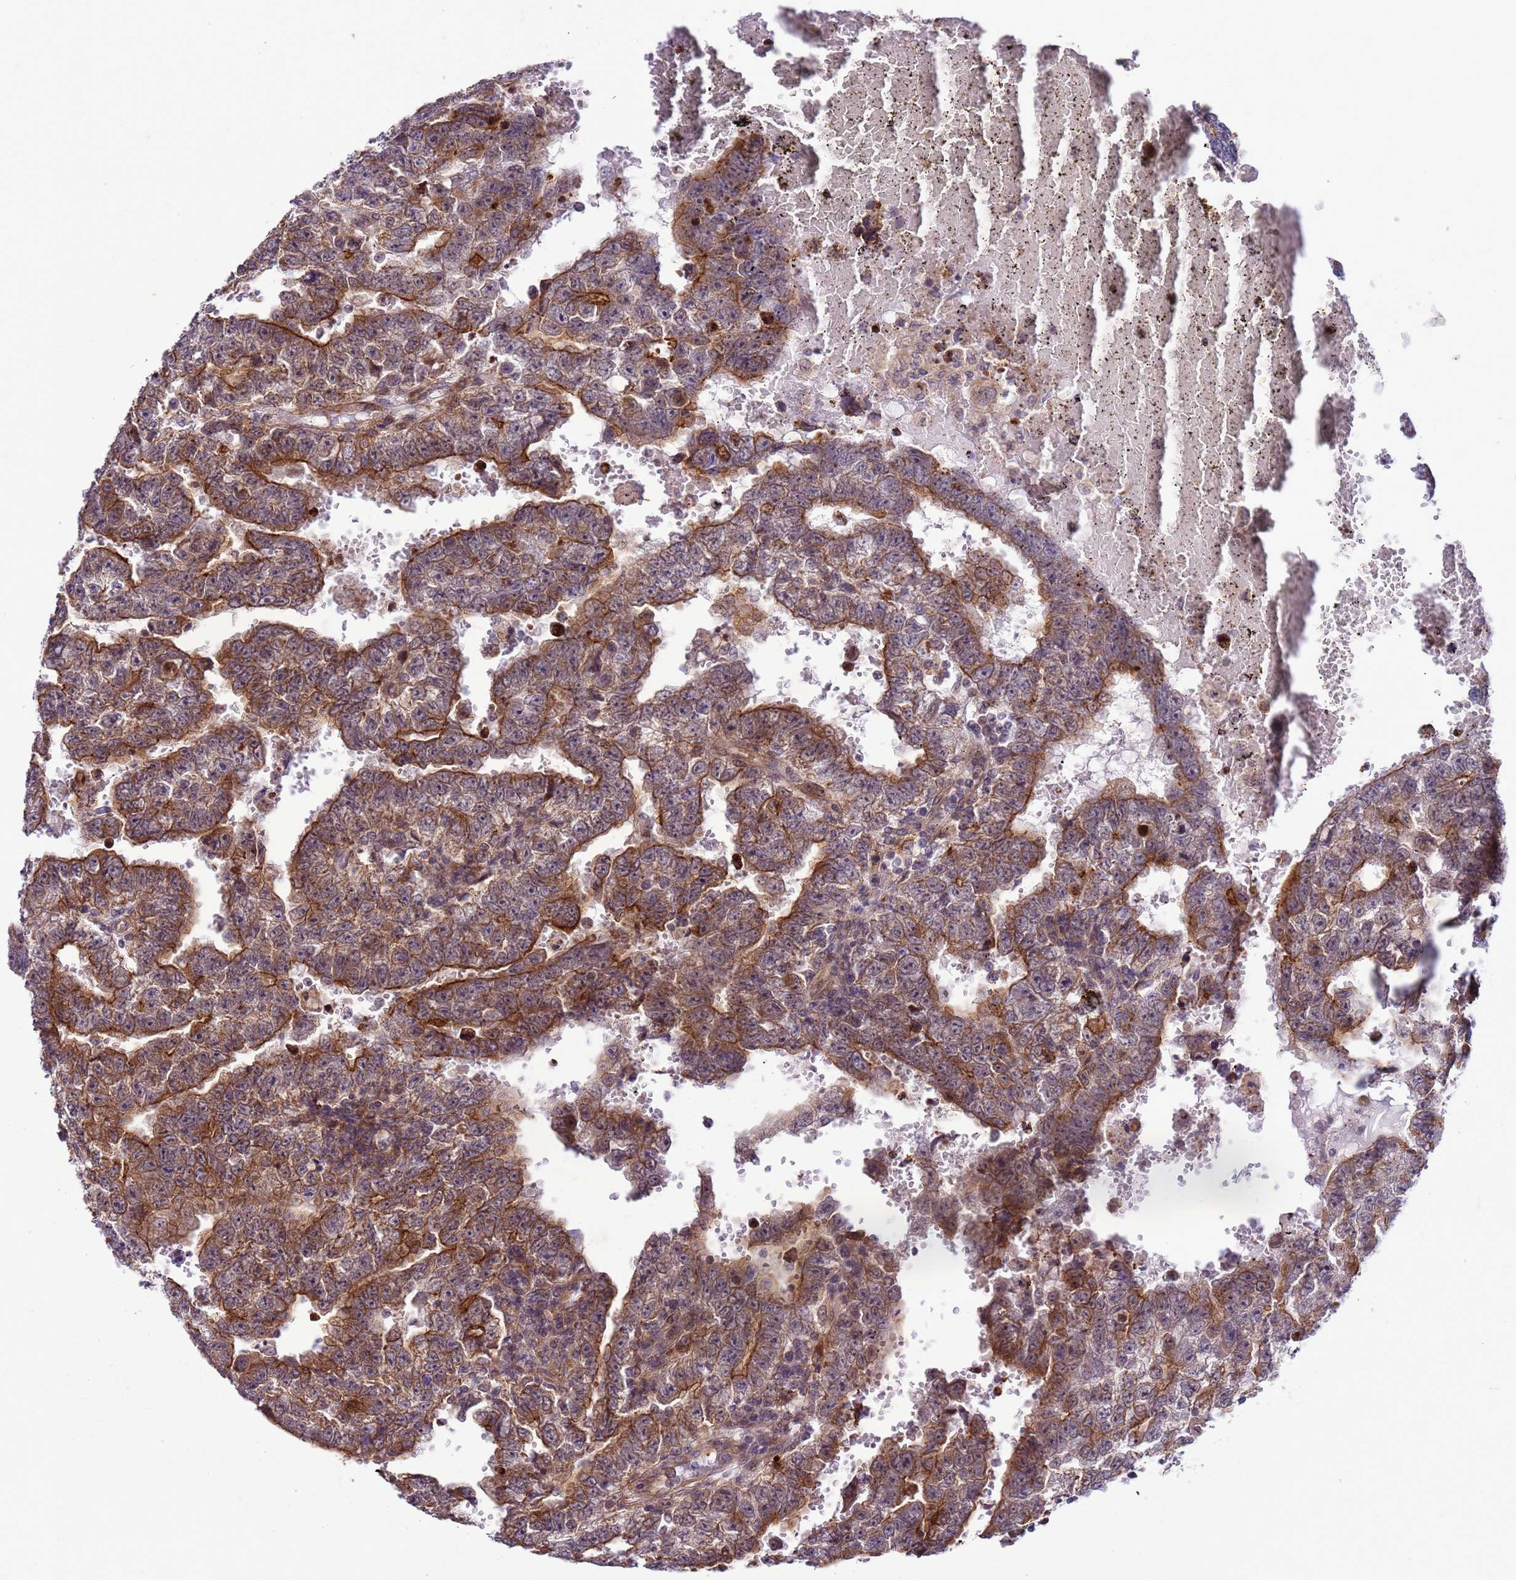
{"staining": {"intensity": "strong", "quantity": "25%-75%", "location": "cytoplasmic/membranous"}, "tissue": "testis cancer", "cell_type": "Tumor cells", "image_type": "cancer", "snomed": [{"axis": "morphology", "description": "Carcinoma, Embryonal, NOS"}, {"axis": "topography", "description": "Testis"}], "caption": "A brown stain shows strong cytoplasmic/membranous staining of a protein in human testis embryonal carcinoma tumor cells.", "gene": "GEN1", "patient": {"sex": "male", "age": 25}}